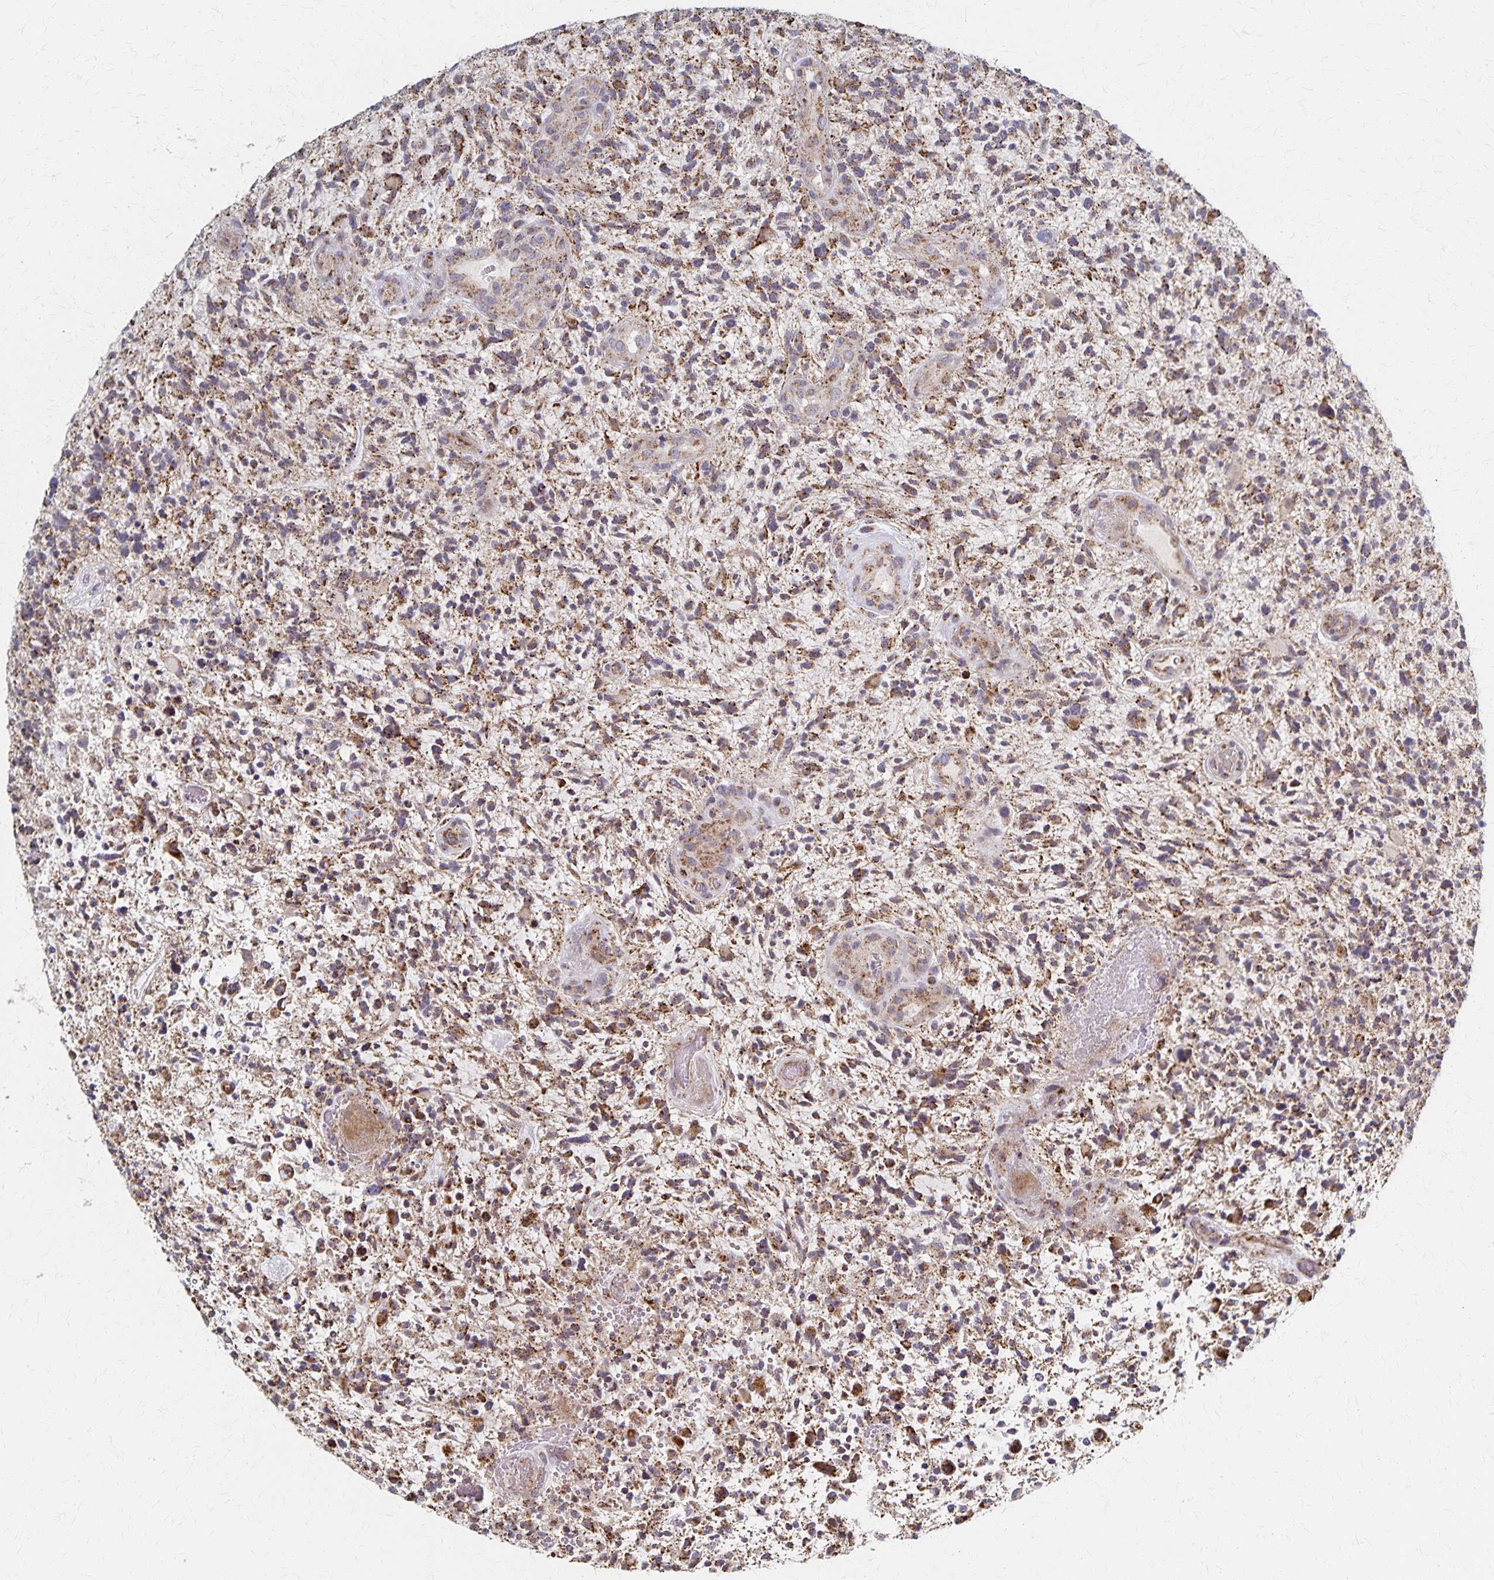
{"staining": {"intensity": "moderate", "quantity": ">75%", "location": "cytoplasmic/membranous"}, "tissue": "glioma", "cell_type": "Tumor cells", "image_type": "cancer", "snomed": [{"axis": "morphology", "description": "Glioma, malignant, High grade"}, {"axis": "topography", "description": "Brain"}], "caption": "Immunohistochemical staining of human glioma demonstrates medium levels of moderate cytoplasmic/membranous protein staining in approximately >75% of tumor cells.", "gene": "DYRK4", "patient": {"sex": "female", "age": 71}}